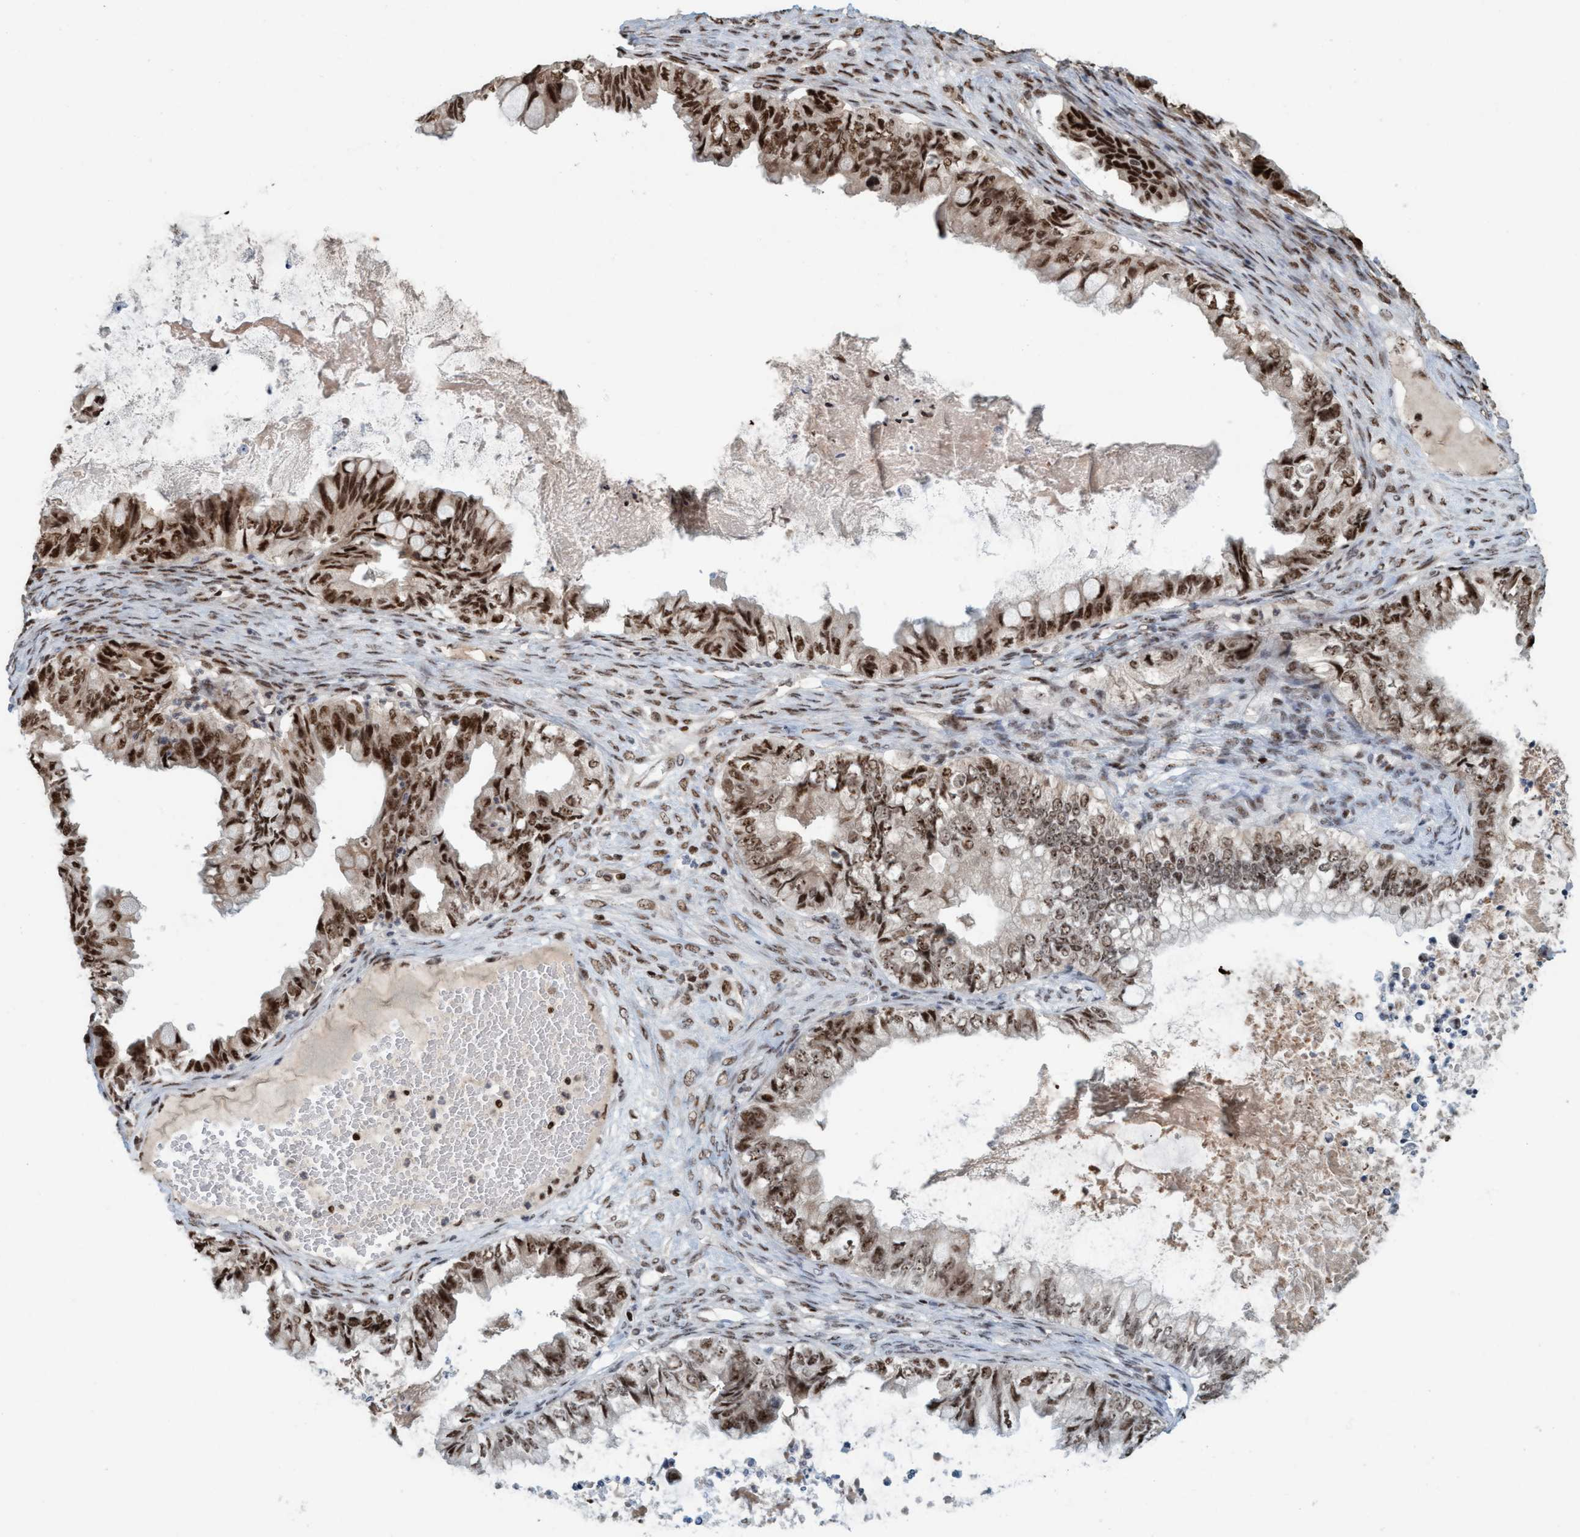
{"staining": {"intensity": "strong", "quantity": ">75%", "location": "nuclear"}, "tissue": "ovarian cancer", "cell_type": "Tumor cells", "image_type": "cancer", "snomed": [{"axis": "morphology", "description": "Cystadenocarcinoma, mucinous, NOS"}, {"axis": "topography", "description": "Ovary"}], "caption": "A high-resolution image shows immunohistochemistry (IHC) staining of ovarian cancer, which shows strong nuclear positivity in approximately >75% of tumor cells. (IHC, brightfield microscopy, high magnification).", "gene": "SMCR8", "patient": {"sex": "female", "age": 80}}